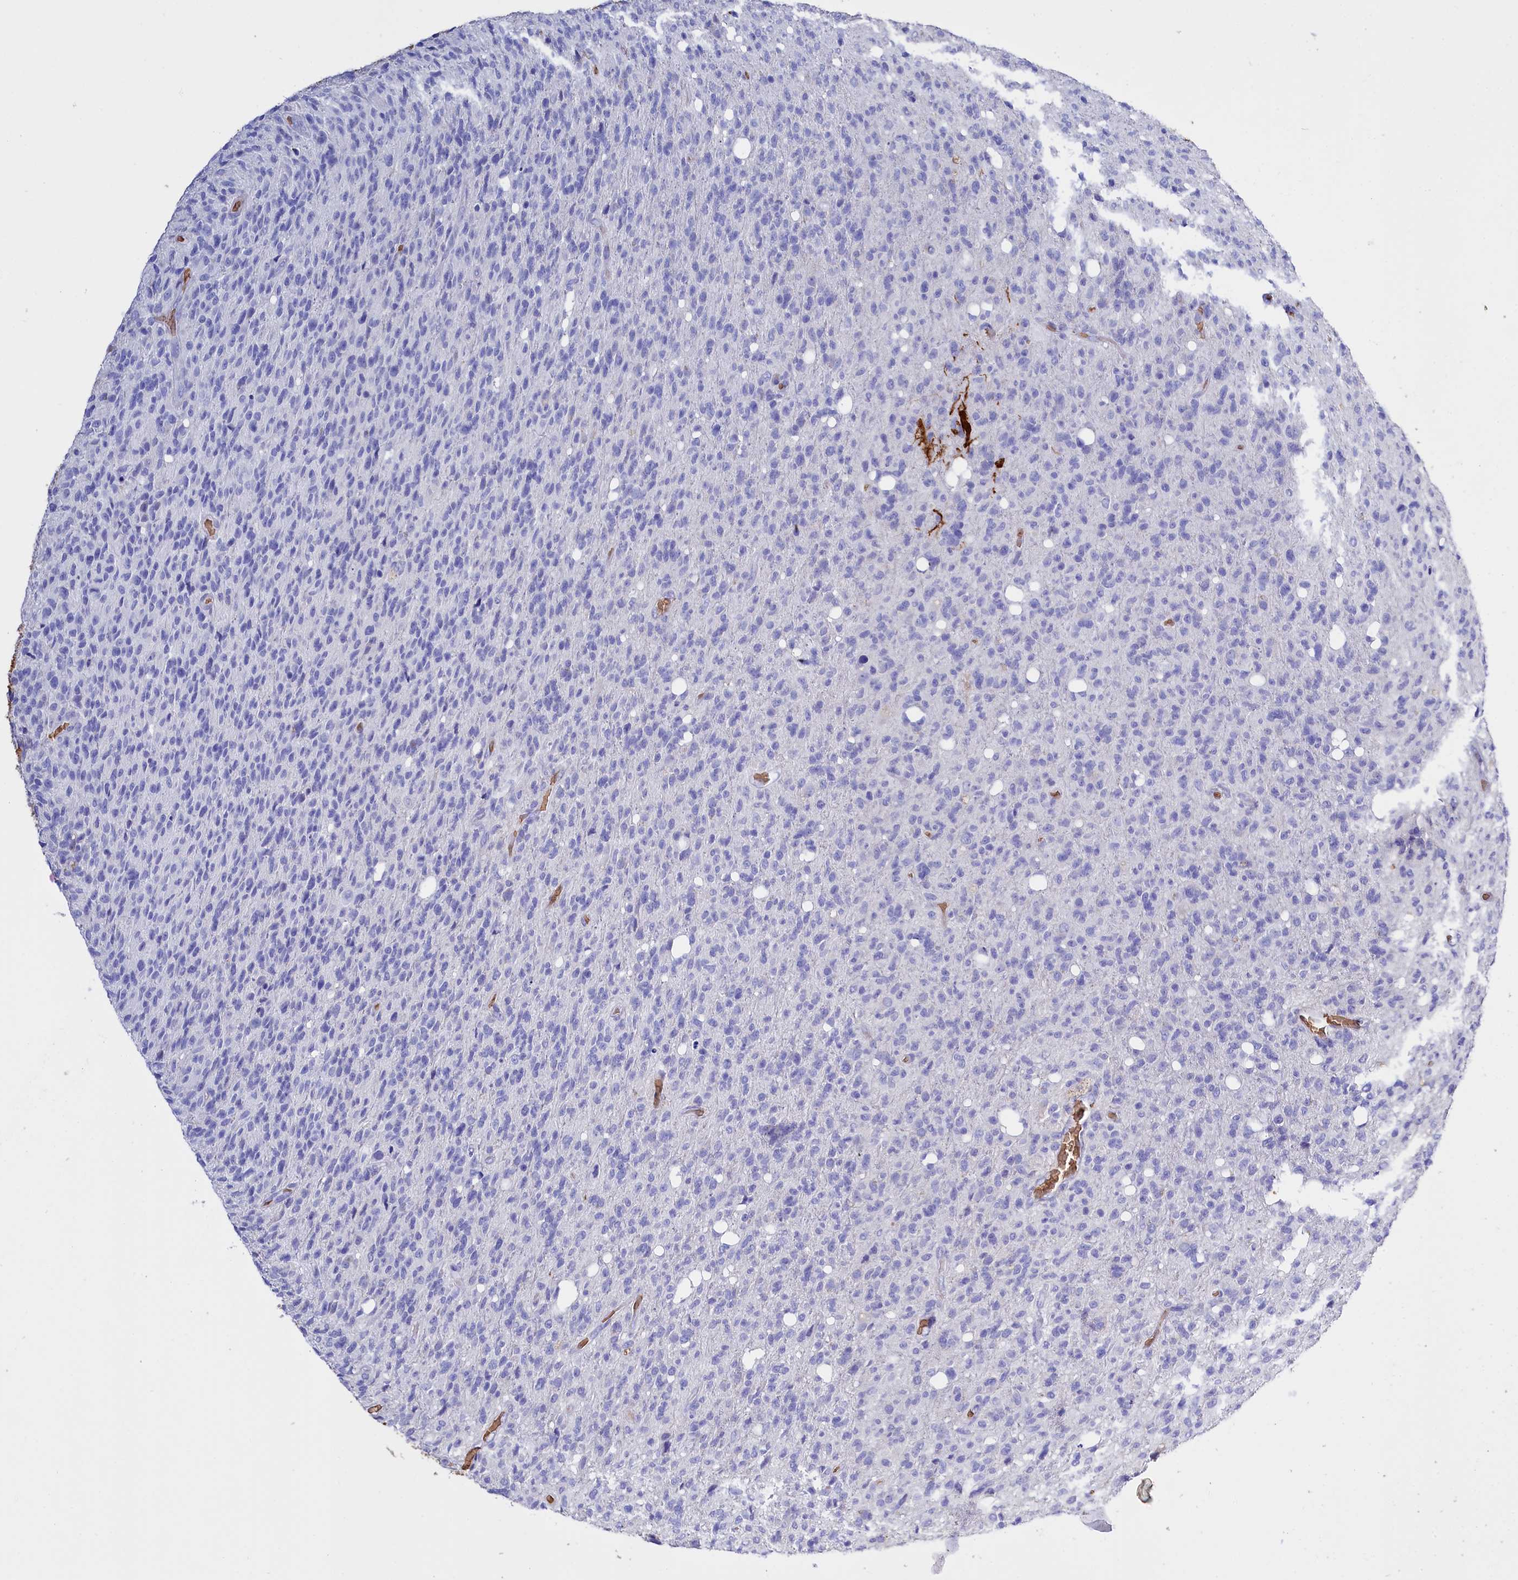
{"staining": {"intensity": "negative", "quantity": "none", "location": "none"}, "tissue": "glioma", "cell_type": "Tumor cells", "image_type": "cancer", "snomed": [{"axis": "morphology", "description": "Glioma, malignant, High grade"}, {"axis": "topography", "description": "Brain"}], "caption": "Immunohistochemistry histopathology image of high-grade glioma (malignant) stained for a protein (brown), which shows no expression in tumor cells.", "gene": "RPUSD3", "patient": {"sex": "female", "age": 57}}